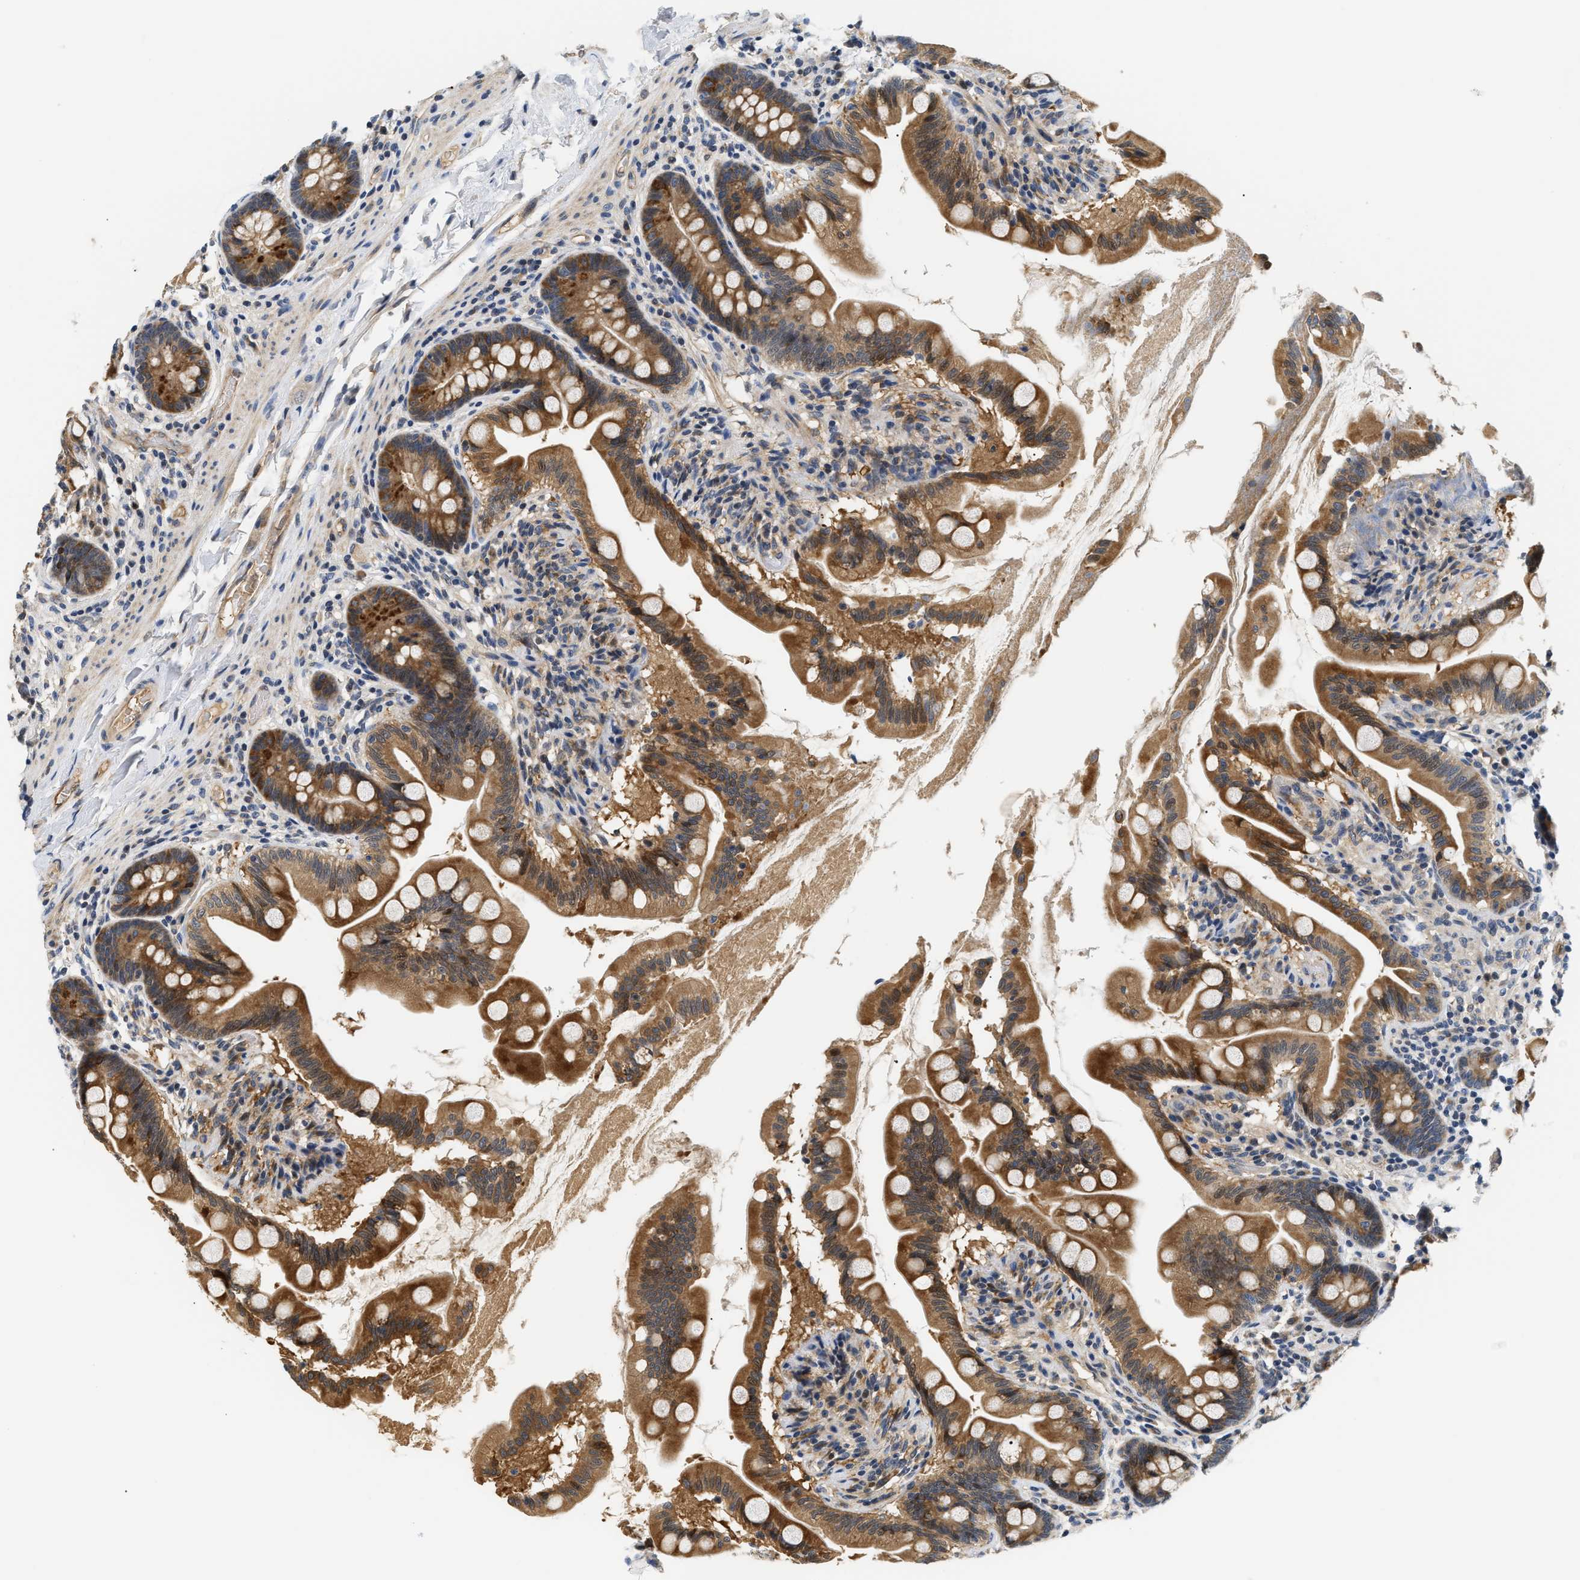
{"staining": {"intensity": "strong", "quantity": ">75%", "location": "cytoplasmic/membranous"}, "tissue": "small intestine", "cell_type": "Glandular cells", "image_type": "normal", "snomed": [{"axis": "morphology", "description": "Normal tissue, NOS"}, {"axis": "topography", "description": "Small intestine"}], "caption": "This histopathology image demonstrates IHC staining of normal human small intestine, with high strong cytoplasmic/membranous expression in approximately >75% of glandular cells.", "gene": "TNIP2", "patient": {"sex": "female", "age": 56}}